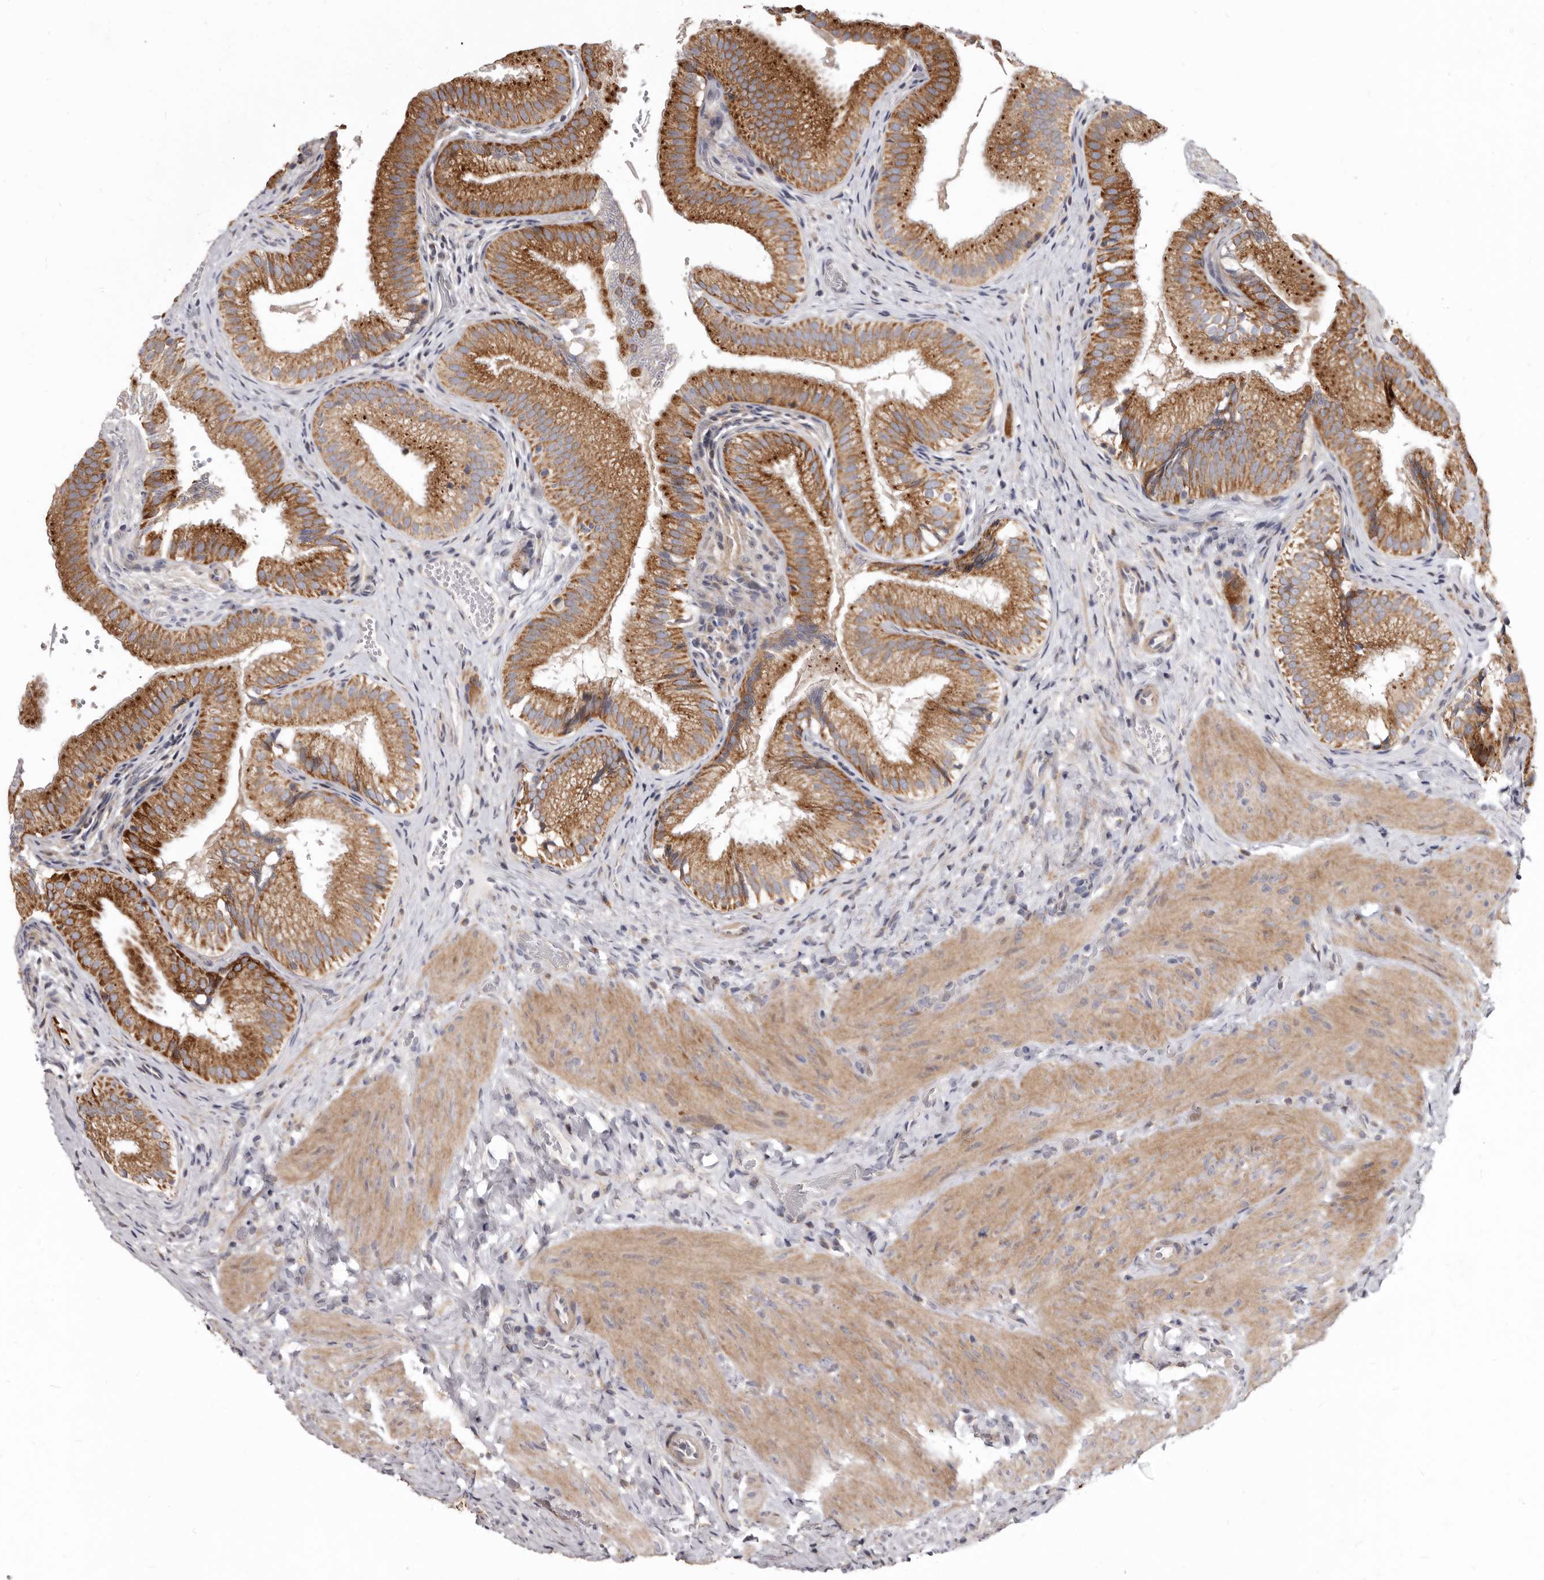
{"staining": {"intensity": "strong", "quantity": ">75%", "location": "cytoplasmic/membranous"}, "tissue": "gallbladder", "cell_type": "Glandular cells", "image_type": "normal", "snomed": [{"axis": "morphology", "description": "Normal tissue, NOS"}, {"axis": "topography", "description": "Gallbladder"}], "caption": "Immunohistochemistry micrograph of benign gallbladder stained for a protein (brown), which demonstrates high levels of strong cytoplasmic/membranous positivity in approximately >75% of glandular cells.", "gene": "SMC4", "patient": {"sex": "female", "age": 30}}